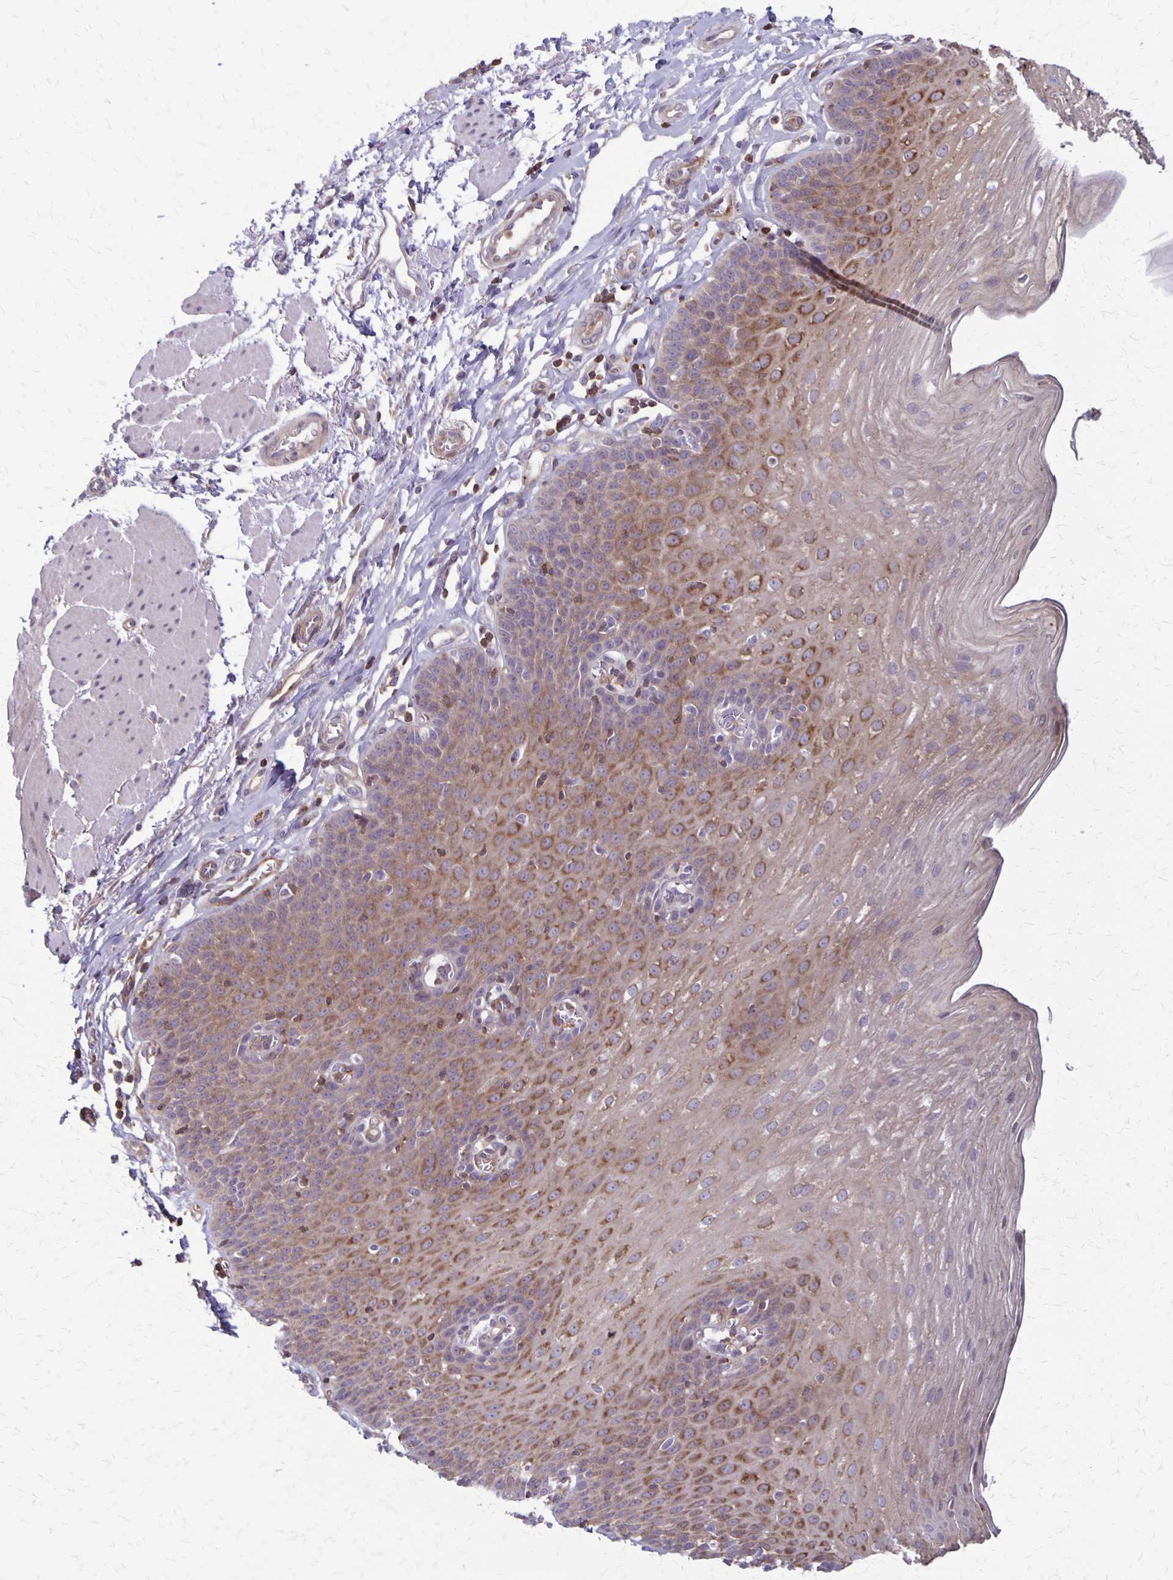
{"staining": {"intensity": "moderate", "quantity": "25%-75%", "location": "cytoplasmic/membranous"}, "tissue": "esophagus", "cell_type": "Squamous epithelial cells", "image_type": "normal", "snomed": [{"axis": "morphology", "description": "Normal tissue, NOS"}, {"axis": "topography", "description": "Esophagus"}], "caption": "Immunohistochemical staining of benign human esophagus demonstrates 25%-75% levels of moderate cytoplasmic/membranous protein positivity in approximately 25%-75% of squamous epithelial cells. Nuclei are stained in blue.", "gene": "SEPTIN5", "patient": {"sex": "female", "age": 81}}